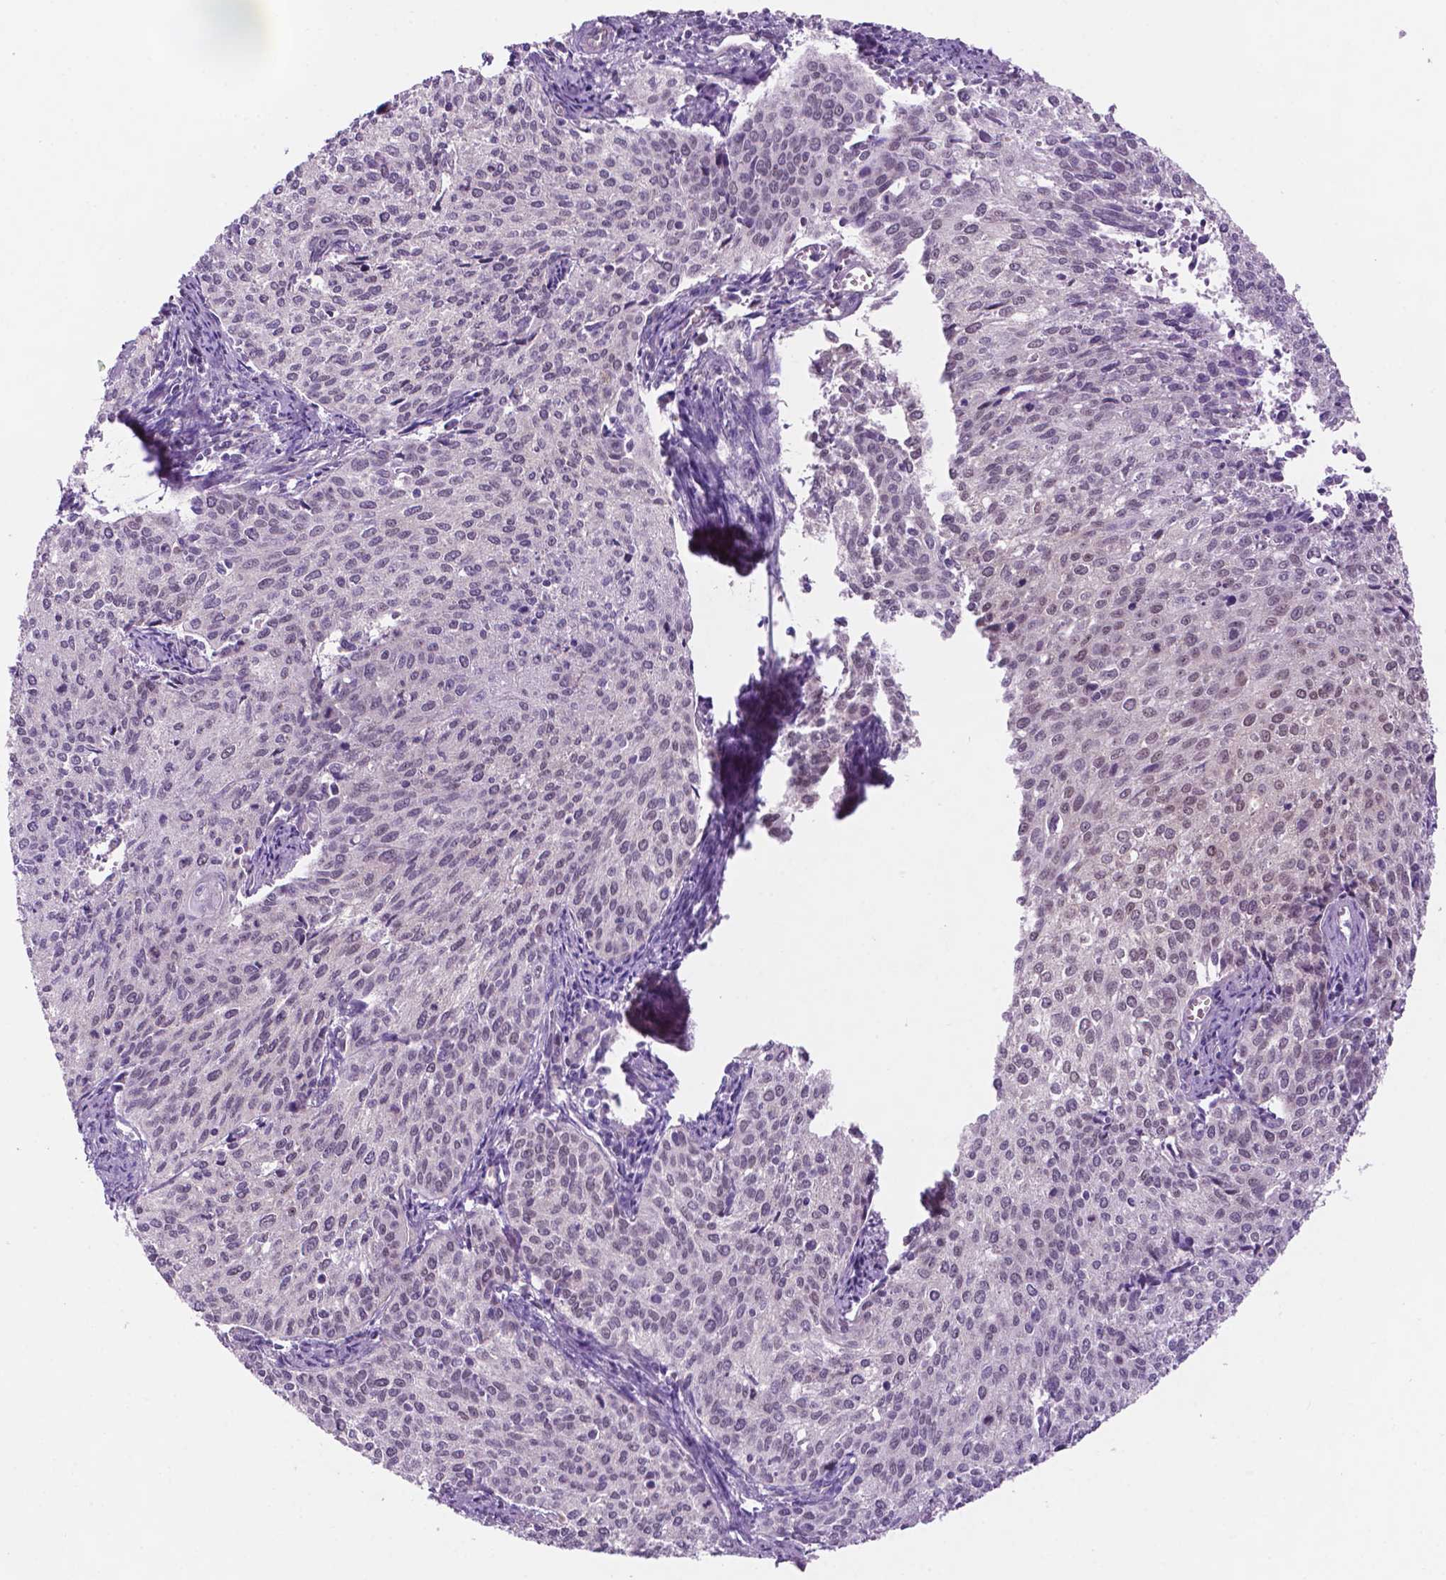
{"staining": {"intensity": "moderate", "quantity": "<25%", "location": "nuclear"}, "tissue": "cervical cancer", "cell_type": "Tumor cells", "image_type": "cancer", "snomed": [{"axis": "morphology", "description": "Squamous cell carcinoma, NOS"}, {"axis": "topography", "description": "Cervix"}], "caption": "This is a micrograph of immunohistochemistry staining of cervical cancer, which shows moderate staining in the nuclear of tumor cells.", "gene": "FAM50B", "patient": {"sex": "female", "age": 38}}